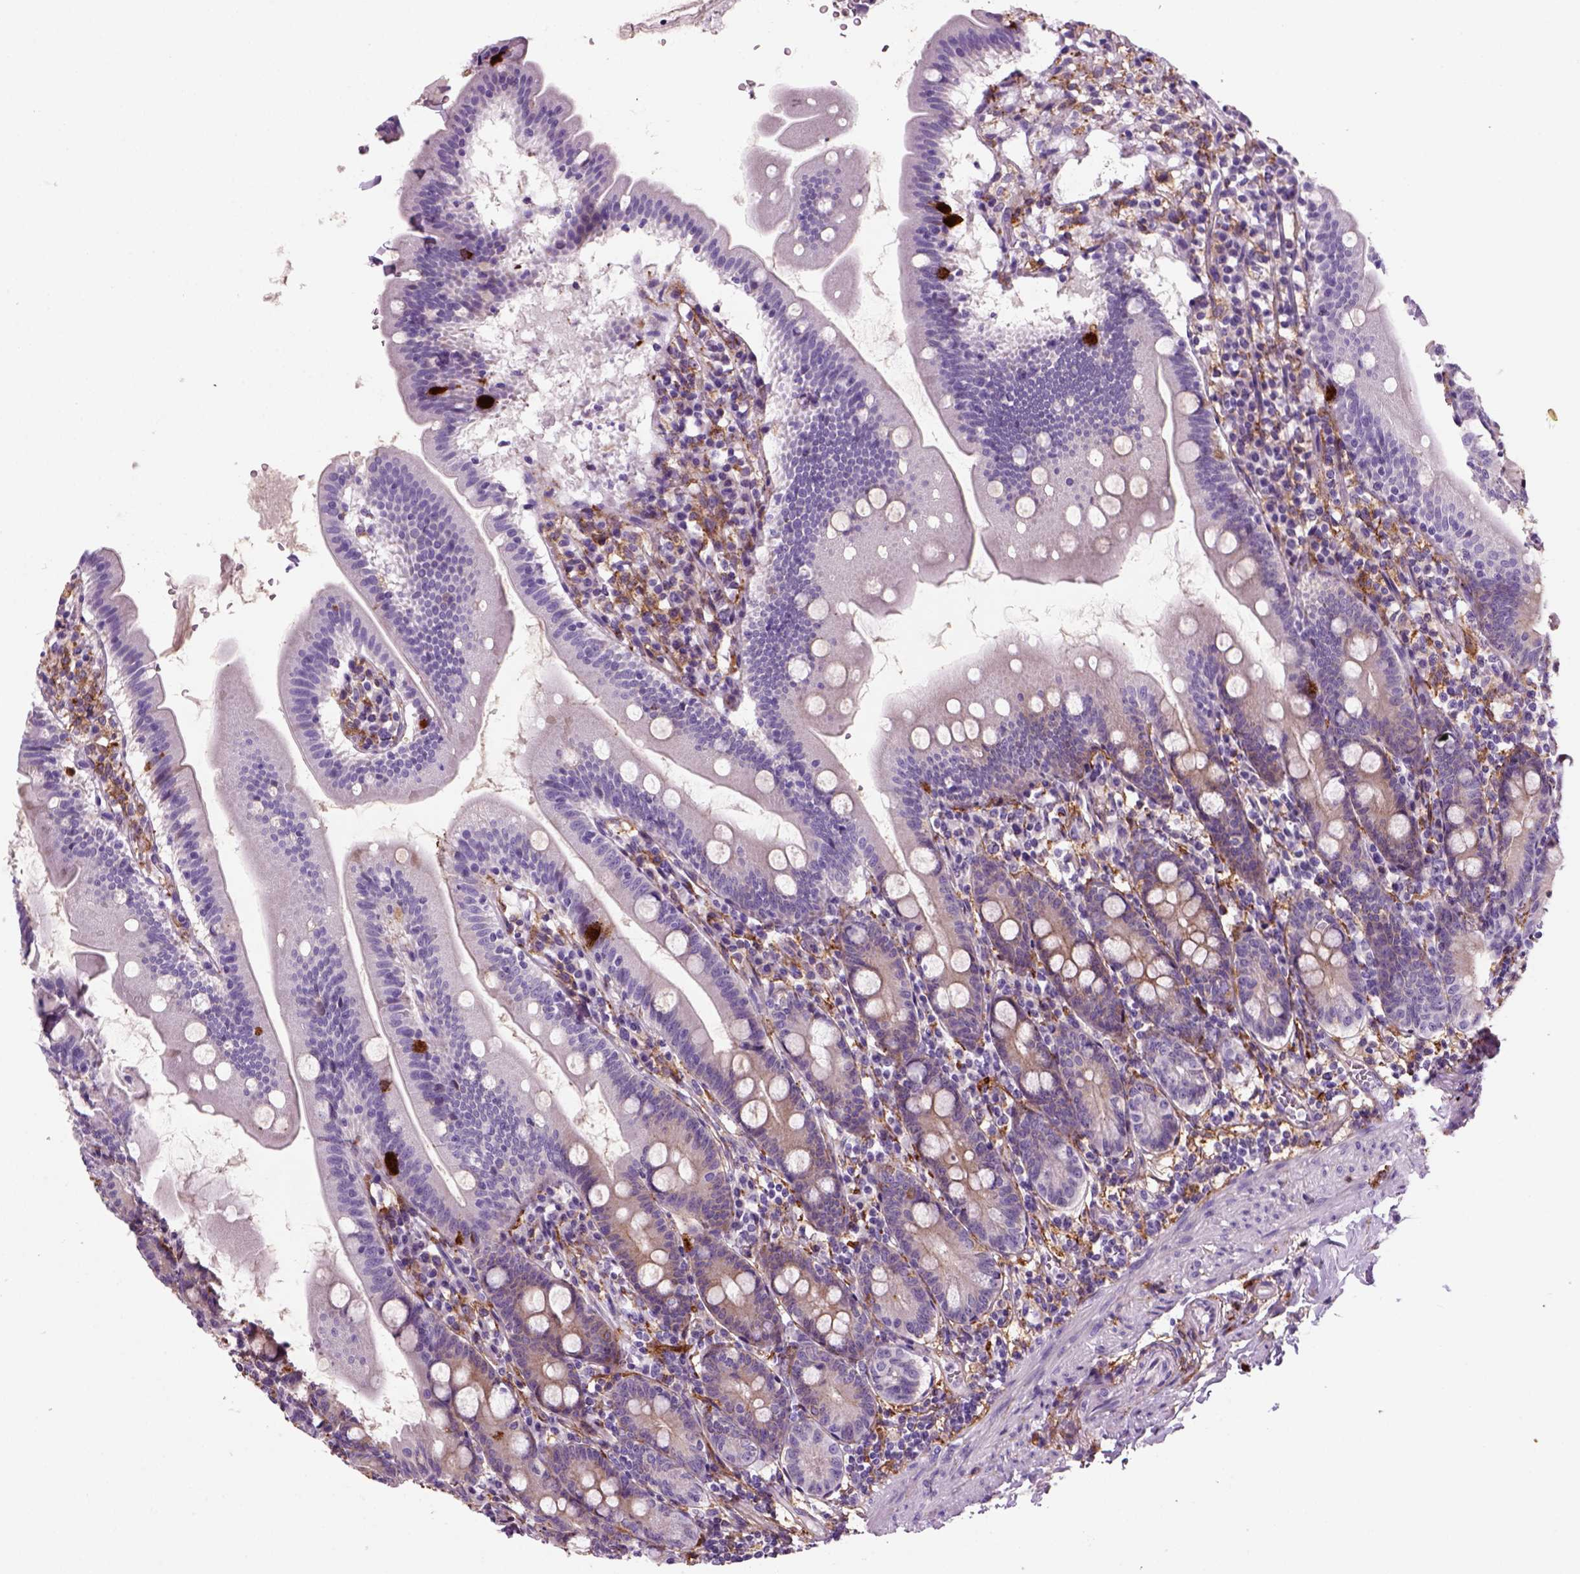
{"staining": {"intensity": "negative", "quantity": "none", "location": "none"}, "tissue": "duodenum", "cell_type": "Glandular cells", "image_type": "normal", "snomed": [{"axis": "morphology", "description": "Normal tissue, NOS"}, {"axis": "topography", "description": "Duodenum"}], "caption": "IHC of normal duodenum displays no staining in glandular cells.", "gene": "MARCKS", "patient": {"sex": "female", "age": 67}}